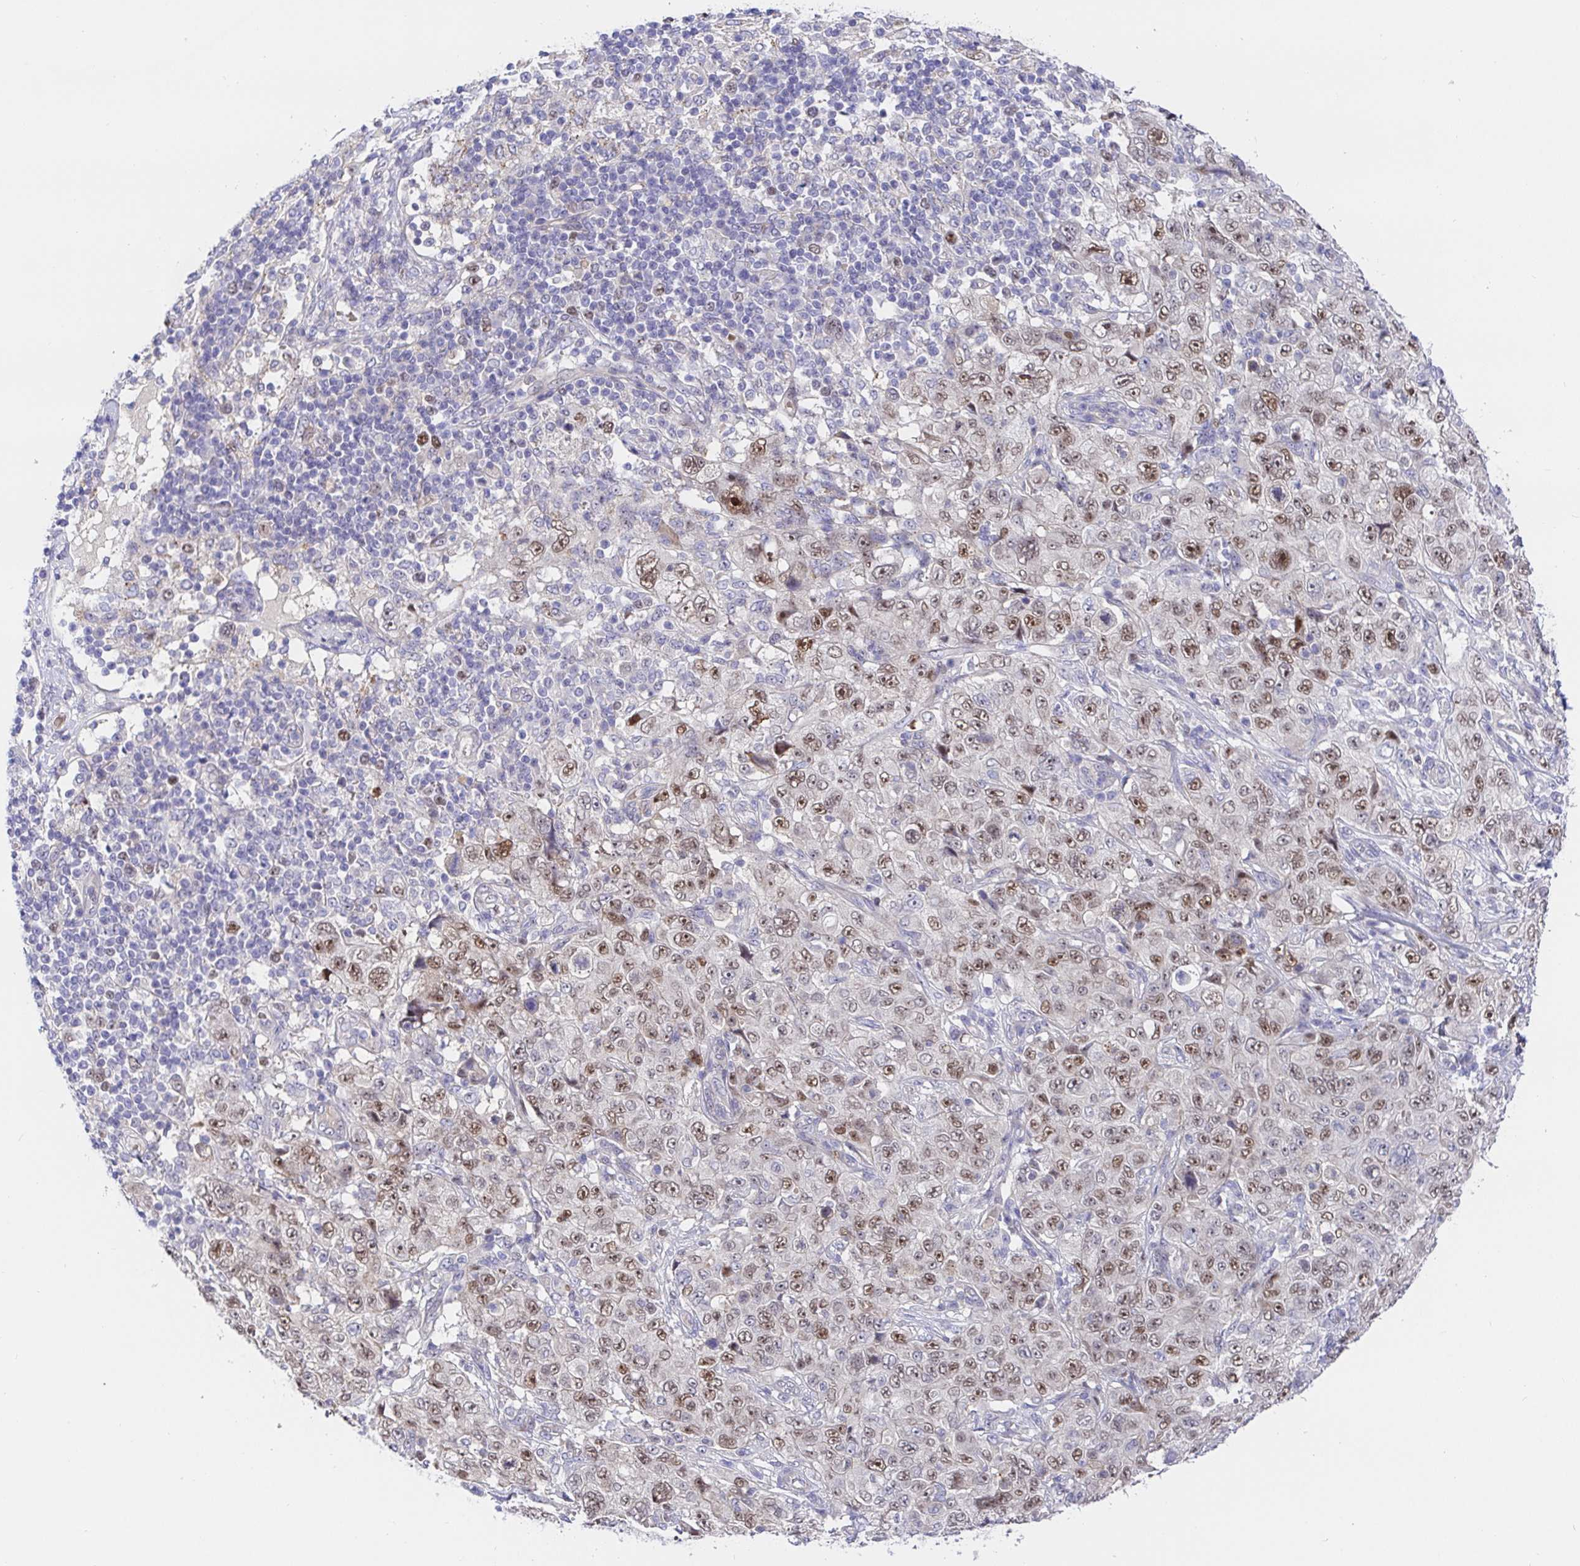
{"staining": {"intensity": "moderate", "quantity": ">75%", "location": "nuclear"}, "tissue": "pancreatic cancer", "cell_type": "Tumor cells", "image_type": "cancer", "snomed": [{"axis": "morphology", "description": "Adenocarcinoma, NOS"}, {"axis": "topography", "description": "Pancreas"}], "caption": "Tumor cells exhibit medium levels of moderate nuclear expression in about >75% of cells in pancreatic adenocarcinoma.", "gene": "TIMELESS", "patient": {"sex": "male", "age": 68}}